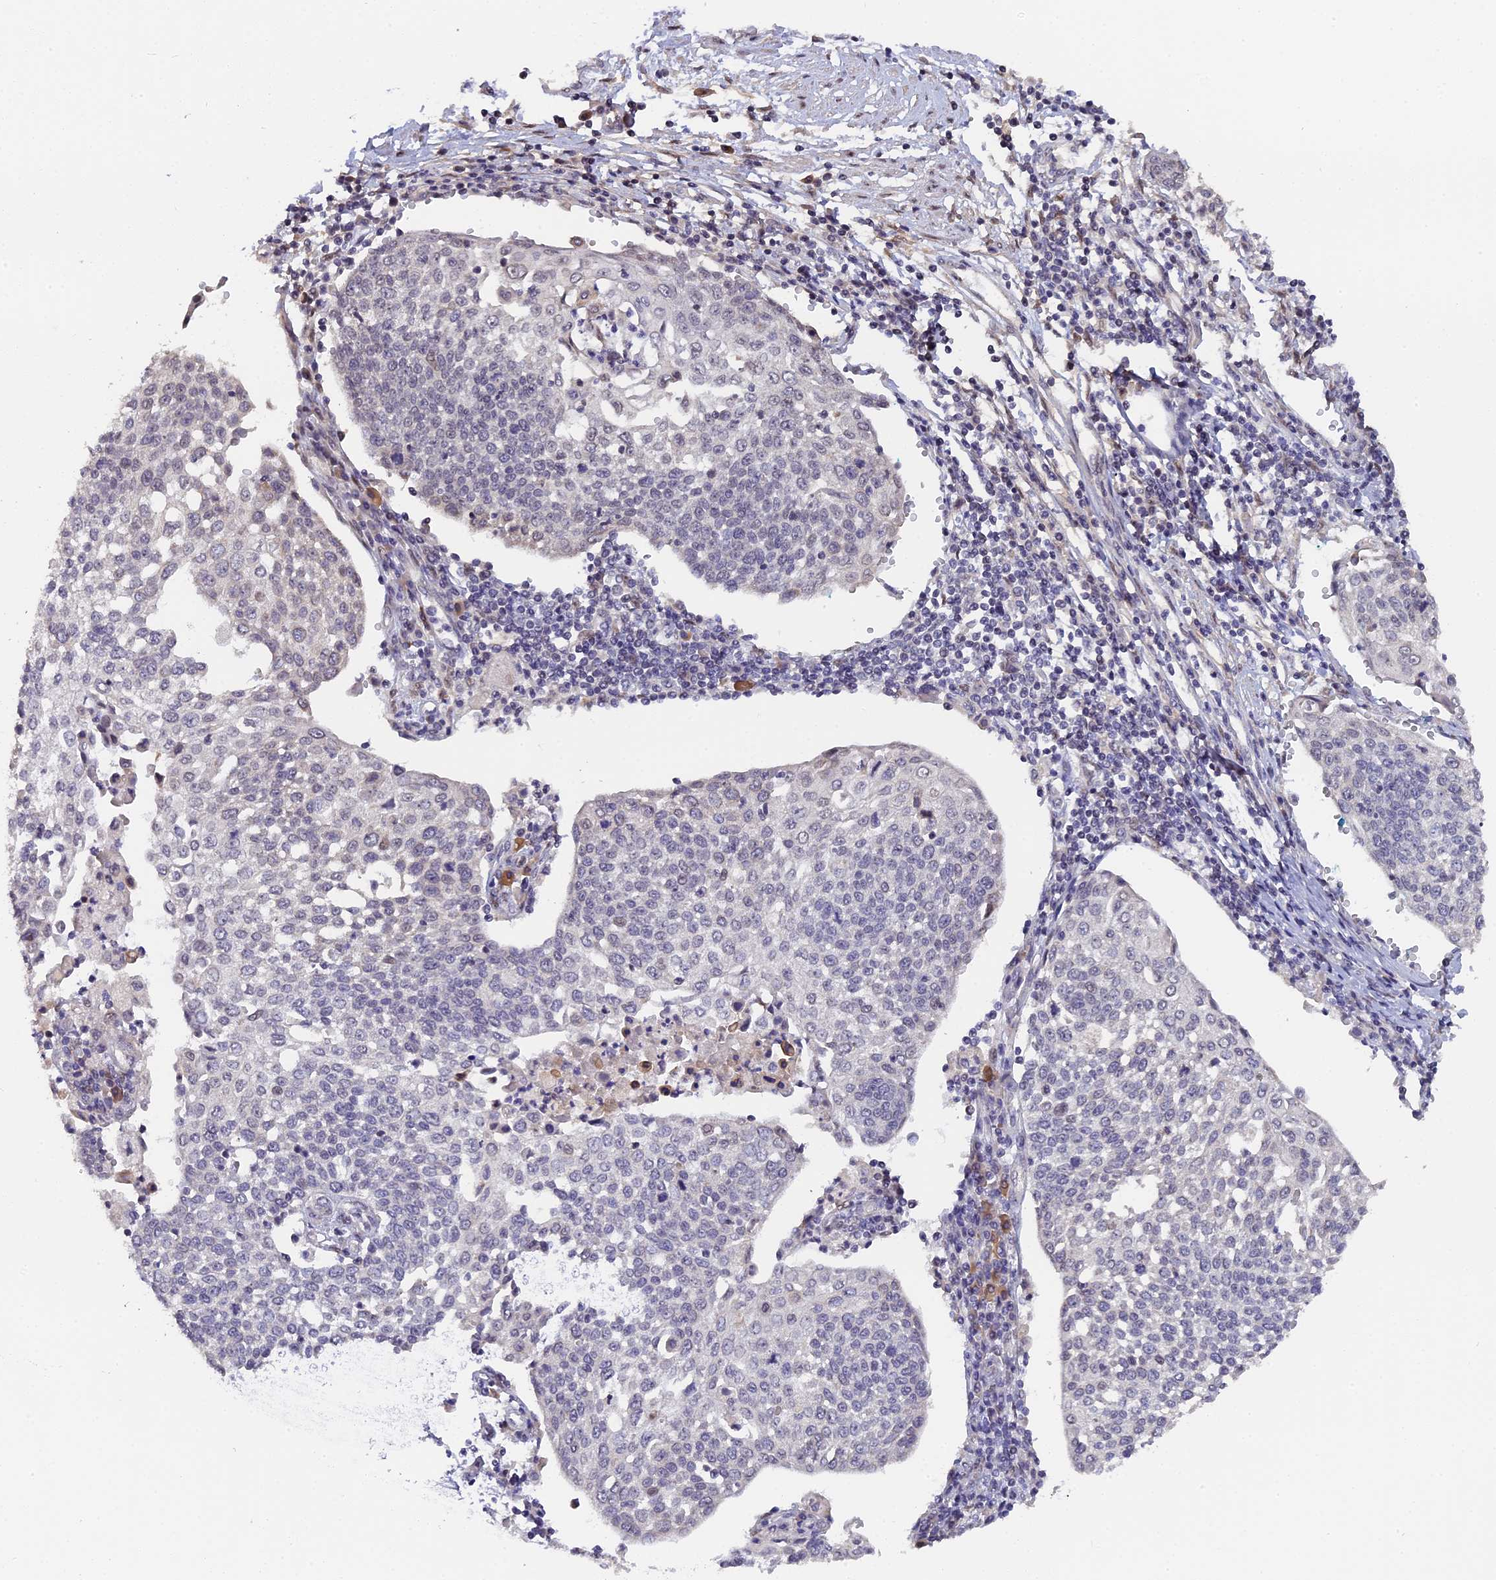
{"staining": {"intensity": "negative", "quantity": "none", "location": "none"}, "tissue": "cervical cancer", "cell_type": "Tumor cells", "image_type": "cancer", "snomed": [{"axis": "morphology", "description": "Squamous cell carcinoma, NOS"}, {"axis": "topography", "description": "Cervix"}], "caption": "This histopathology image is of cervical cancer (squamous cell carcinoma) stained with IHC to label a protein in brown with the nuclei are counter-stained blue. There is no positivity in tumor cells. (DAB (3,3'-diaminobenzidine) IHC visualized using brightfield microscopy, high magnification).", "gene": "PYGO1", "patient": {"sex": "female", "age": 34}}